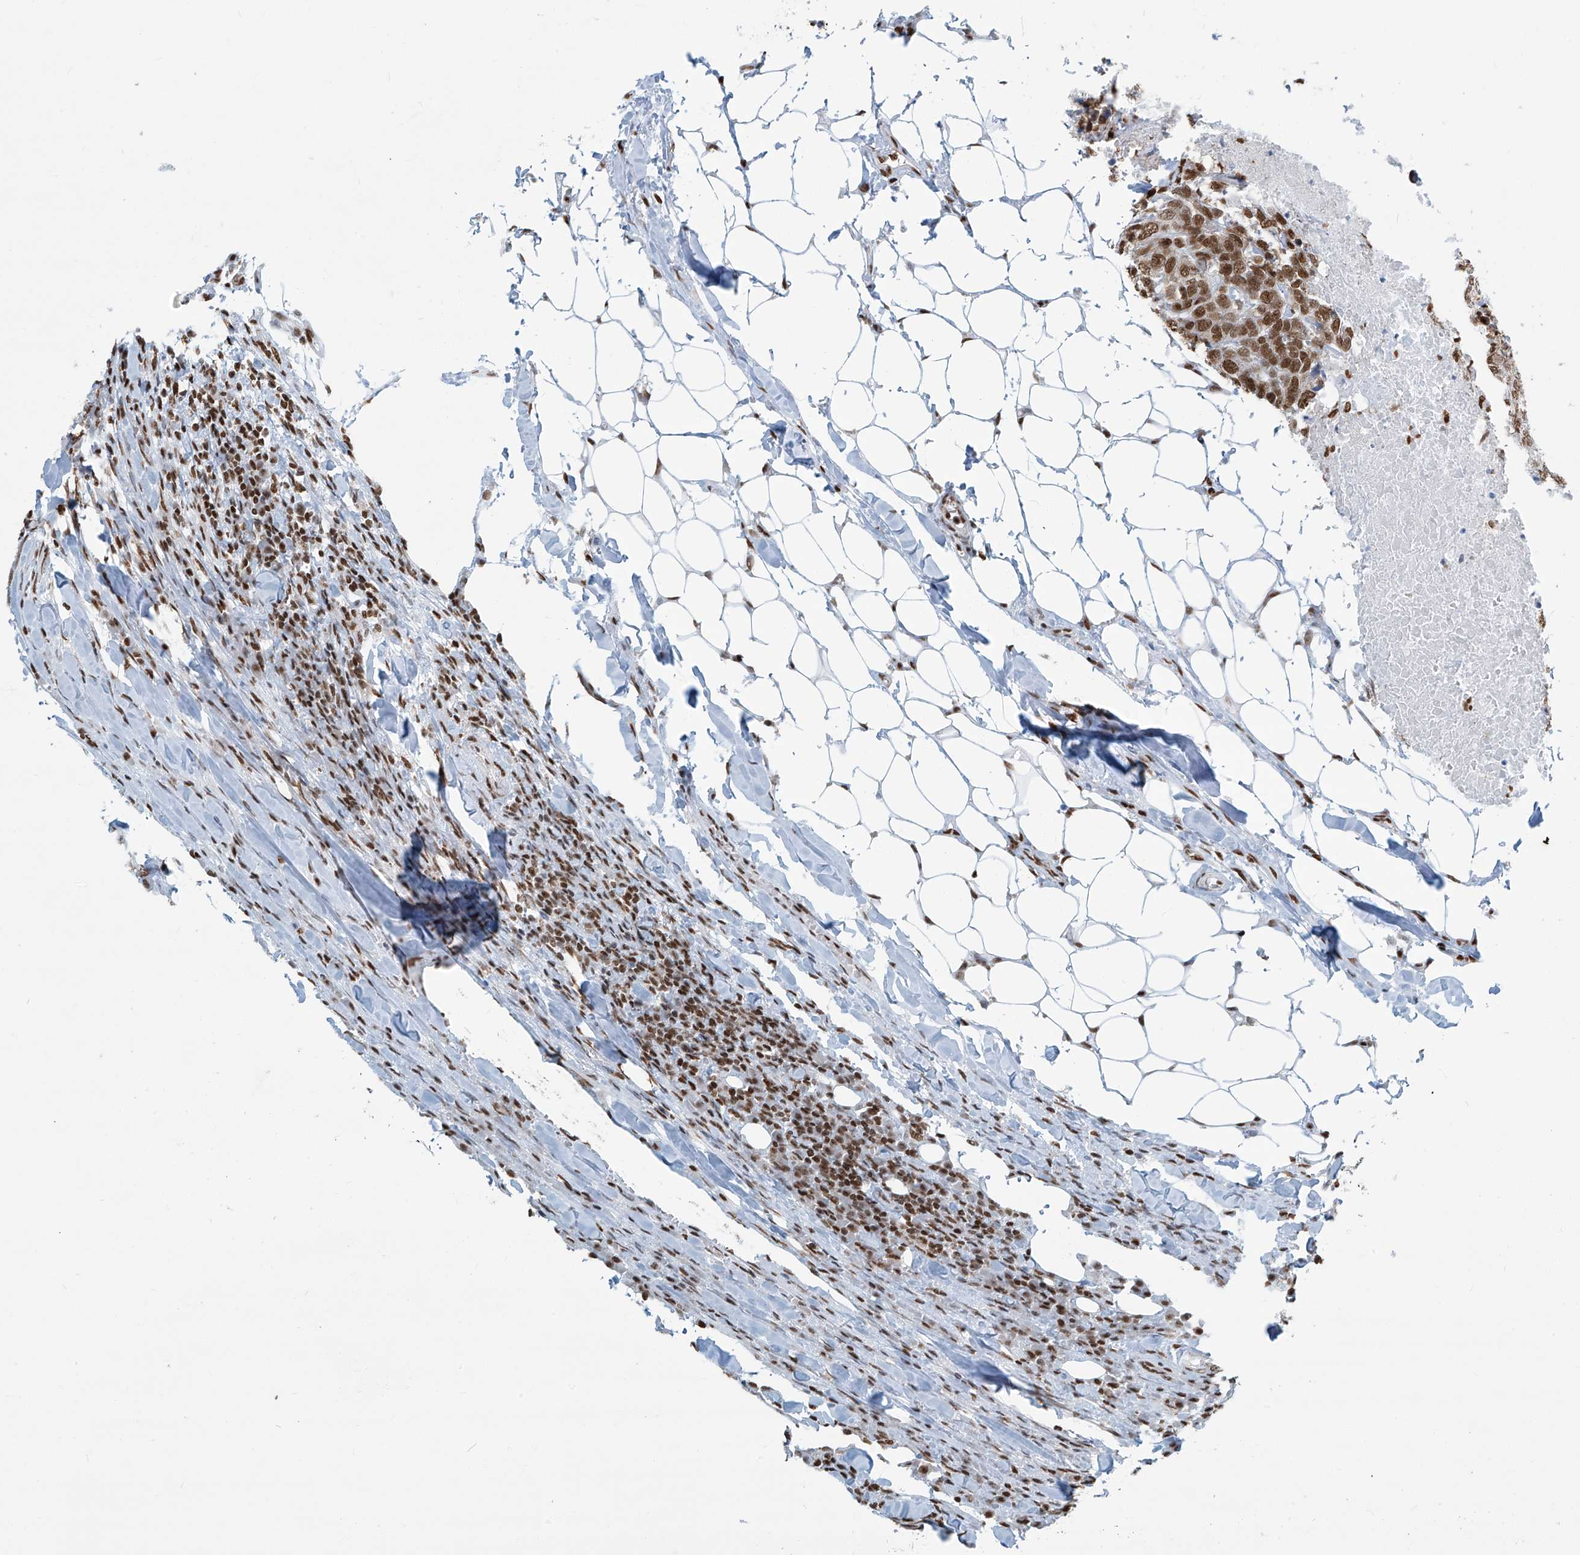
{"staining": {"intensity": "strong", "quantity": ">75%", "location": "nuclear"}, "tissue": "head and neck cancer", "cell_type": "Tumor cells", "image_type": "cancer", "snomed": [{"axis": "morphology", "description": "Squamous cell carcinoma, NOS"}, {"axis": "topography", "description": "Head-Neck"}], "caption": "A high-resolution histopathology image shows immunohistochemistry staining of head and neck squamous cell carcinoma, which demonstrates strong nuclear staining in about >75% of tumor cells.", "gene": "SARNP", "patient": {"sex": "male", "age": 66}}